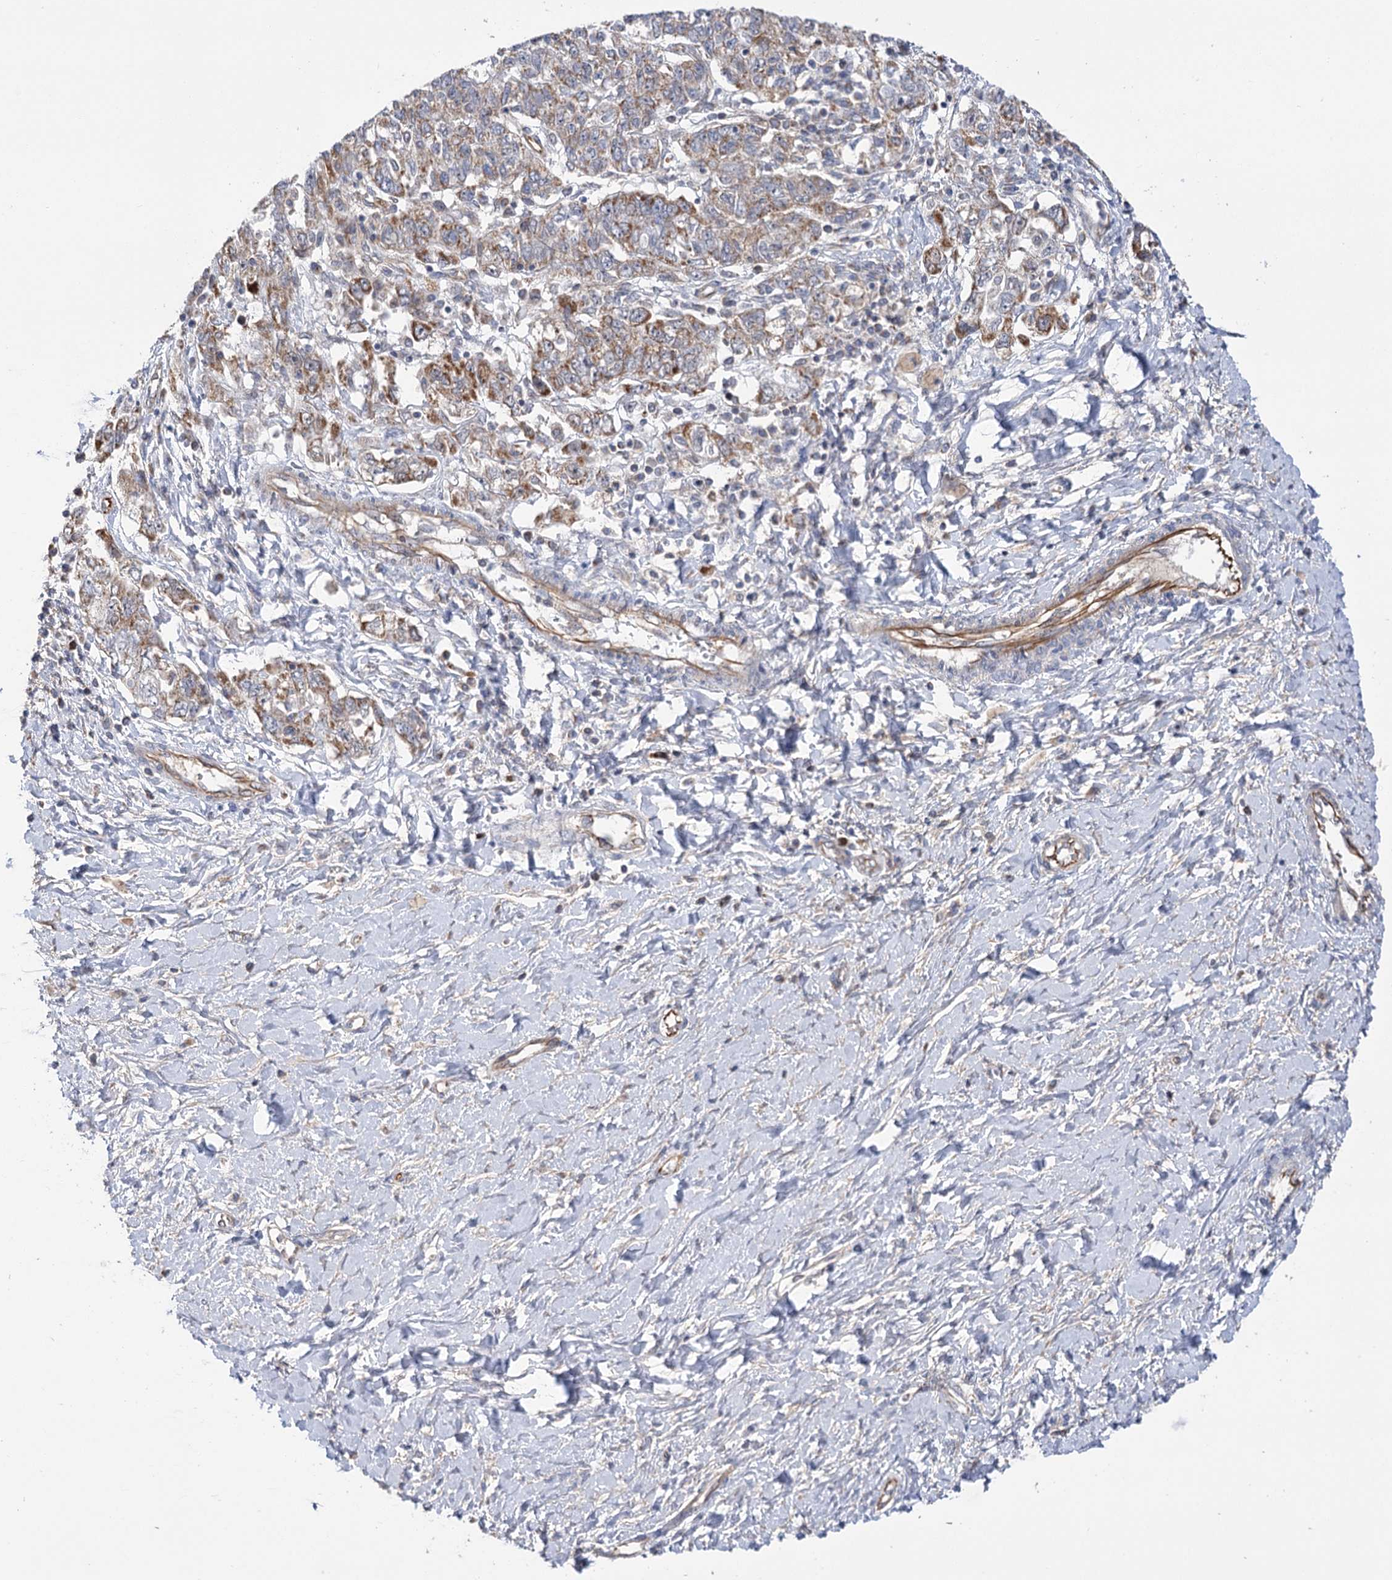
{"staining": {"intensity": "moderate", "quantity": ">75%", "location": "cytoplasmic/membranous"}, "tissue": "ovarian cancer", "cell_type": "Tumor cells", "image_type": "cancer", "snomed": [{"axis": "morphology", "description": "Carcinoma, NOS"}, {"axis": "morphology", "description": "Cystadenocarcinoma, serous, NOS"}, {"axis": "topography", "description": "Ovary"}], "caption": "Protein analysis of ovarian cancer (carcinoma) tissue shows moderate cytoplasmic/membranous expression in about >75% of tumor cells.", "gene": "ECHDC3", "patient": {"sex": "female", "age": 69}}